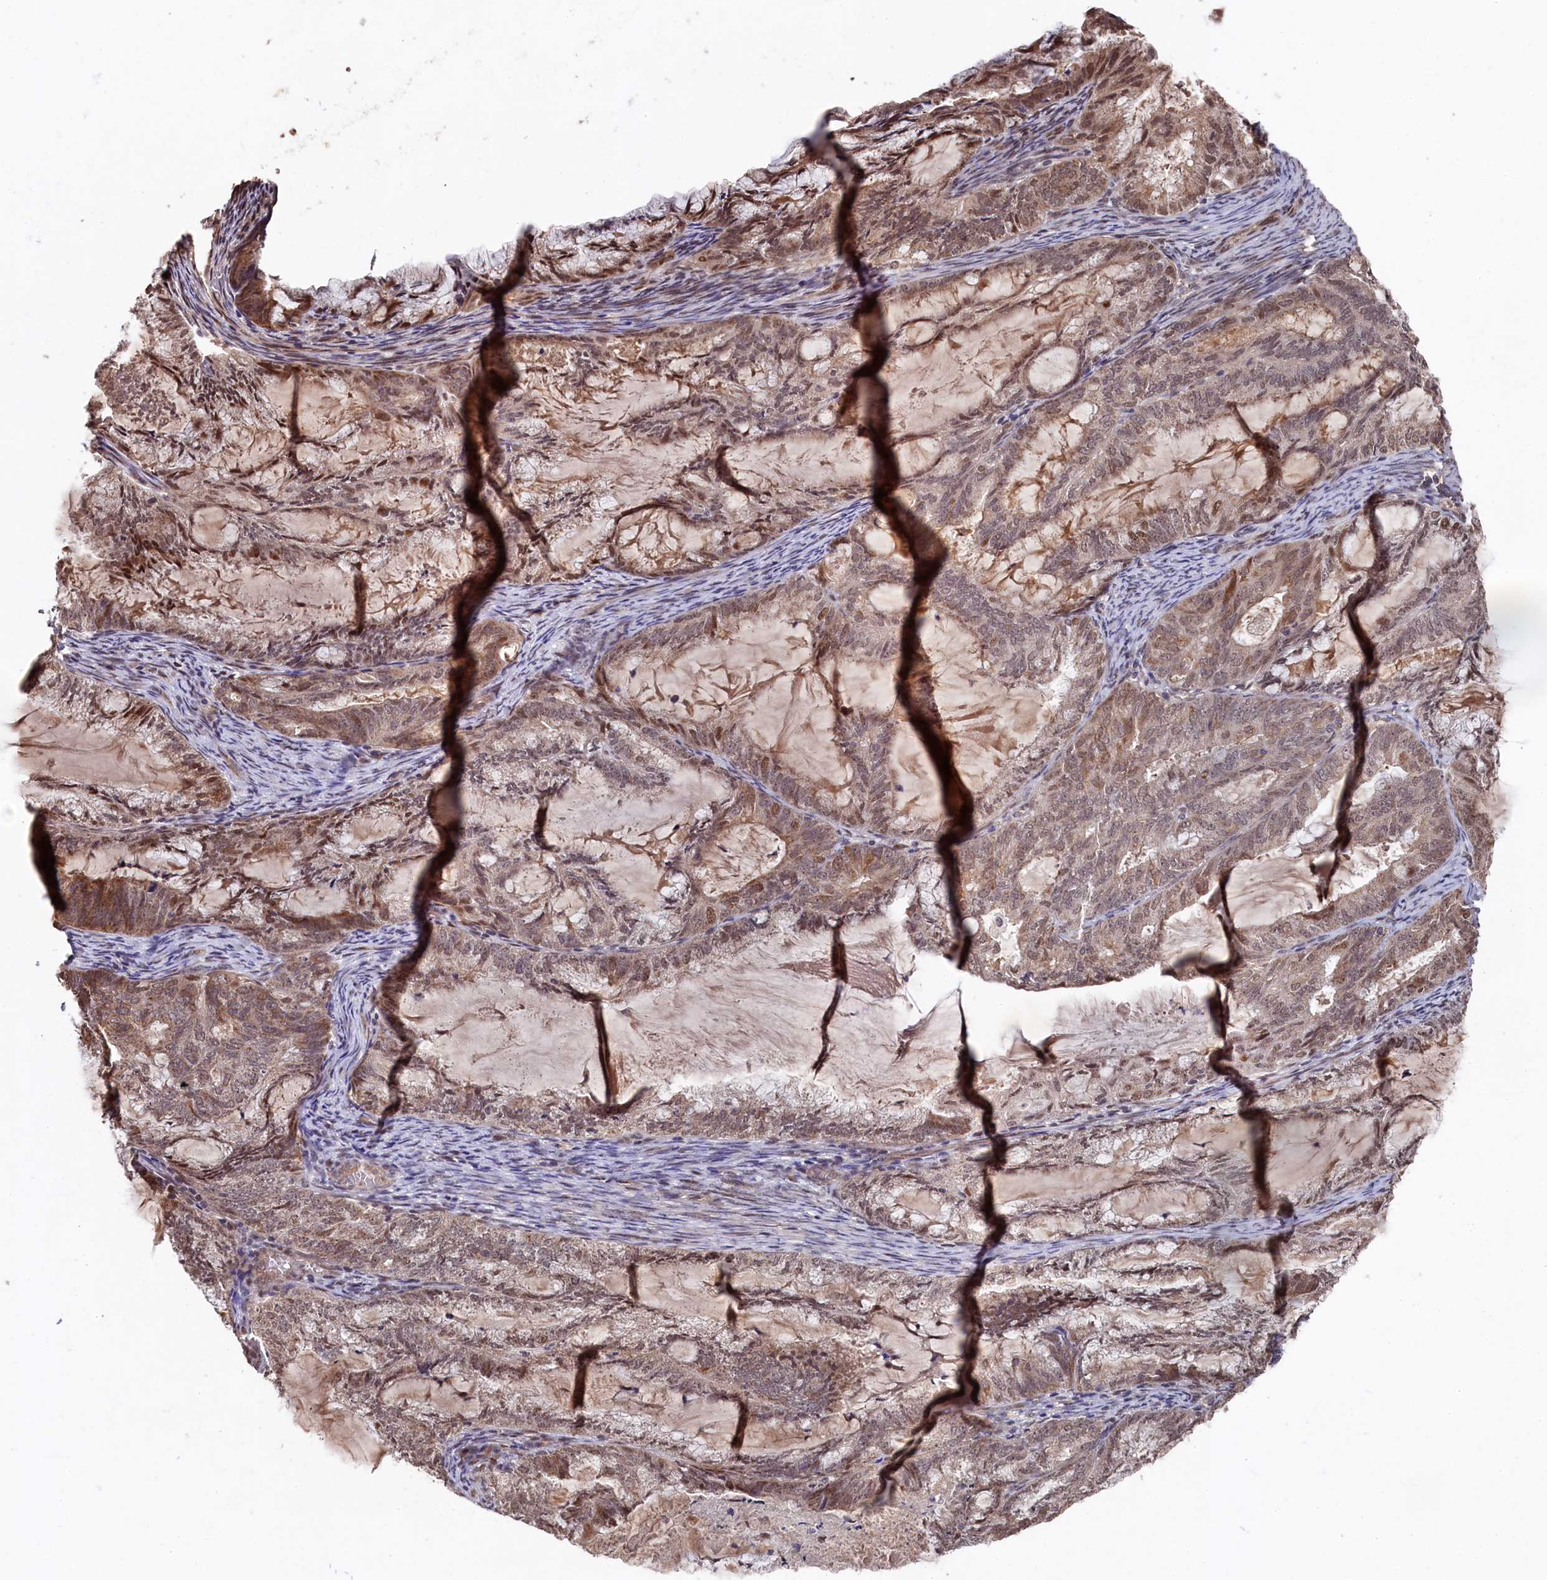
{"staining": {"intensity": "weak", "quantity": ">75%", "location": "cytoplasmic/membranous,nuclear"}, "tissue": "endometrial cancer", "cell_type": "Tumor cells", "image_type": "cancer", "snomed": [{"axis": "morphology", "description": "Adenocarcinoma, NOS"}, {"axis": "topography", "description": "Endometrium"}], "caption": "This micrograph displays IHC staining of human adenocarcinoma (endometrial), with low weak cytoplasmic/membranous and nuclear expression in about >75% of tumor cells.", "gene": "CLPX", "patient": {"sex": "female", "age": 86}}